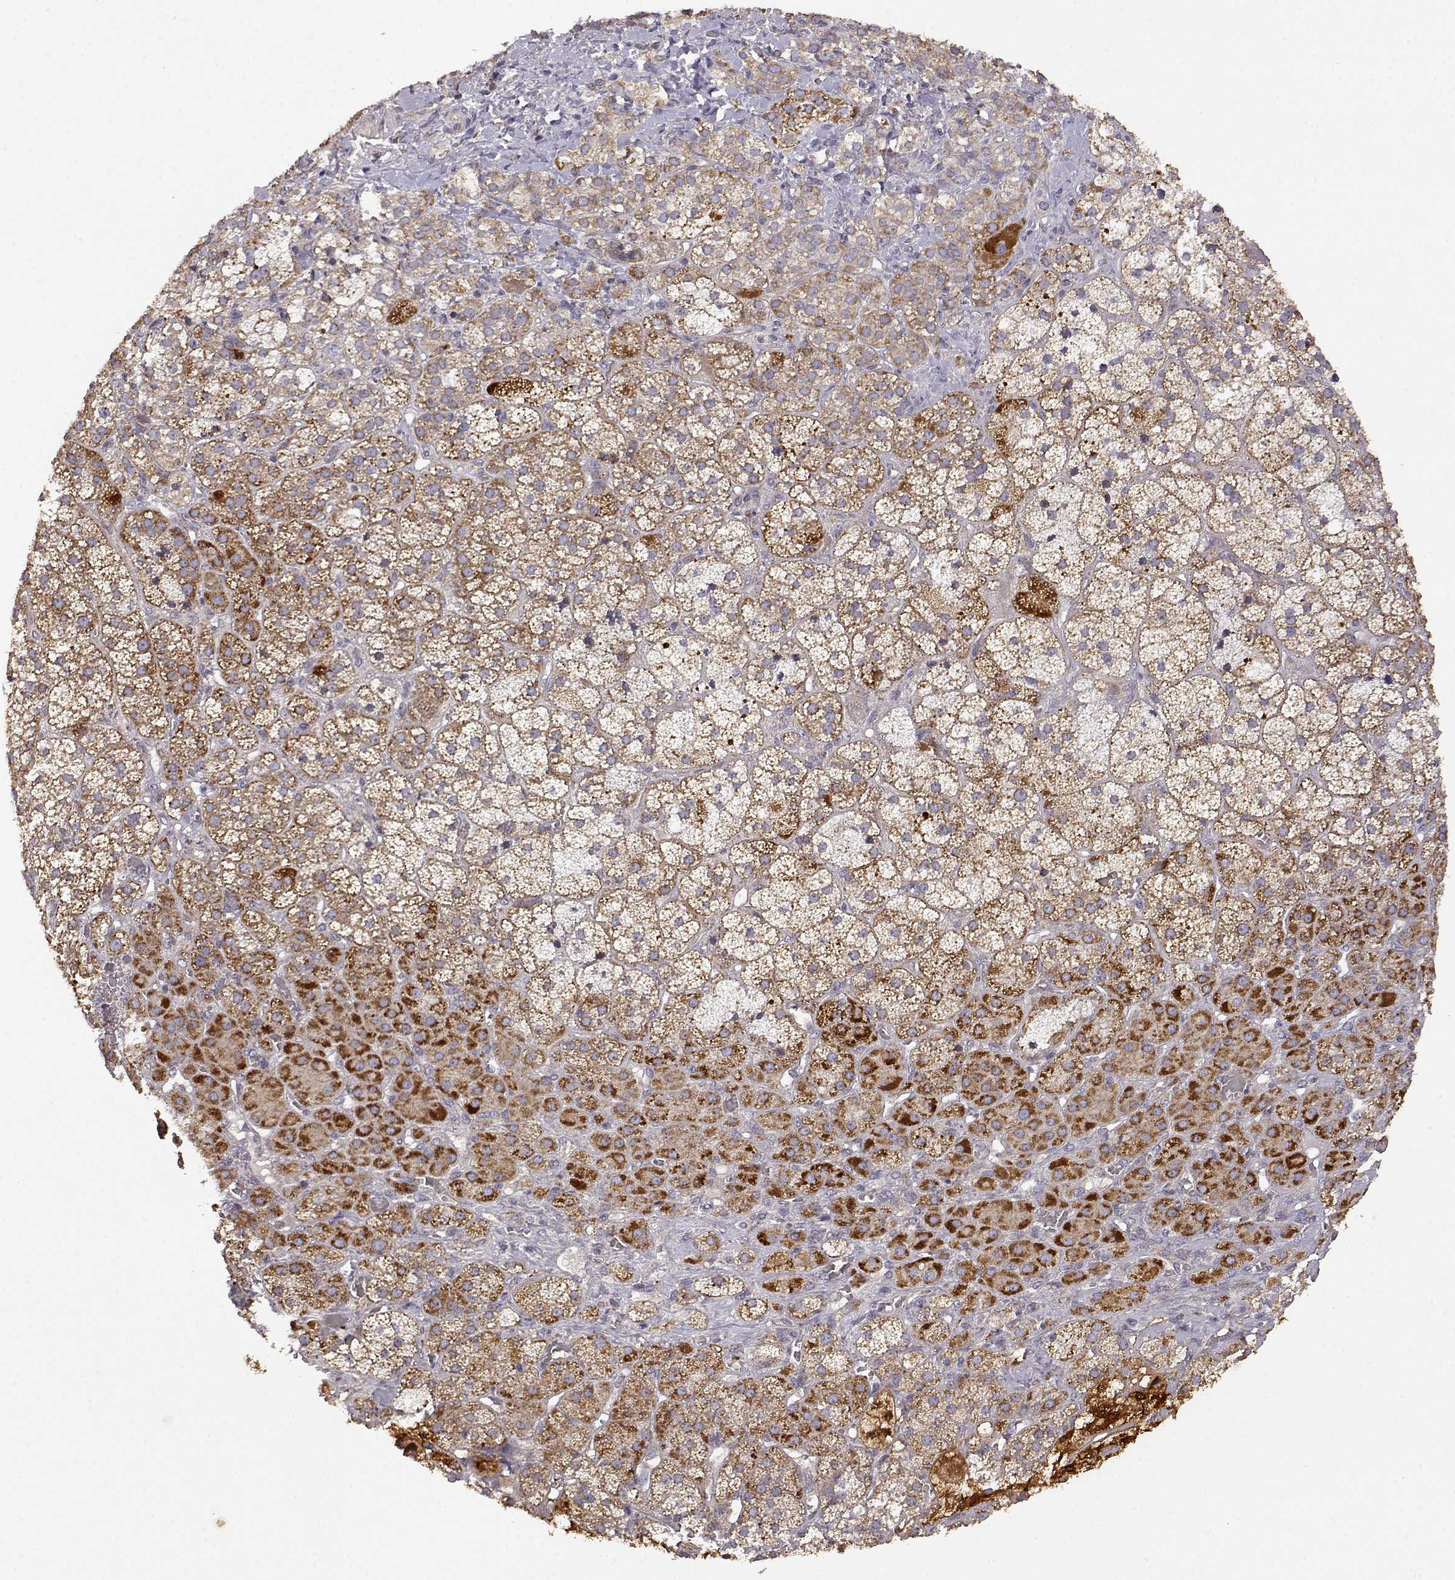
{"staining": {"intensity": "strong", "quantity": "<25%", "location": "cytoplasmic/membranous"}, "tissue": "adrenal gland", "cell_type": "Glandular cells", "image_type": "normal", "snomed": [{"axis": "morphology", "description": "Normal tissue, NOS"}, {"axis": "topography", "description": "Adrenal gland"}], "caption": "Immunohistochemical staining of normal adrenal gland exhibits medium levels of strong cytoplasmic/membranous expression in approximately <25% of glandular cells.", "gene": "DDC", "patient": {"sex": "male", "age": 57}}